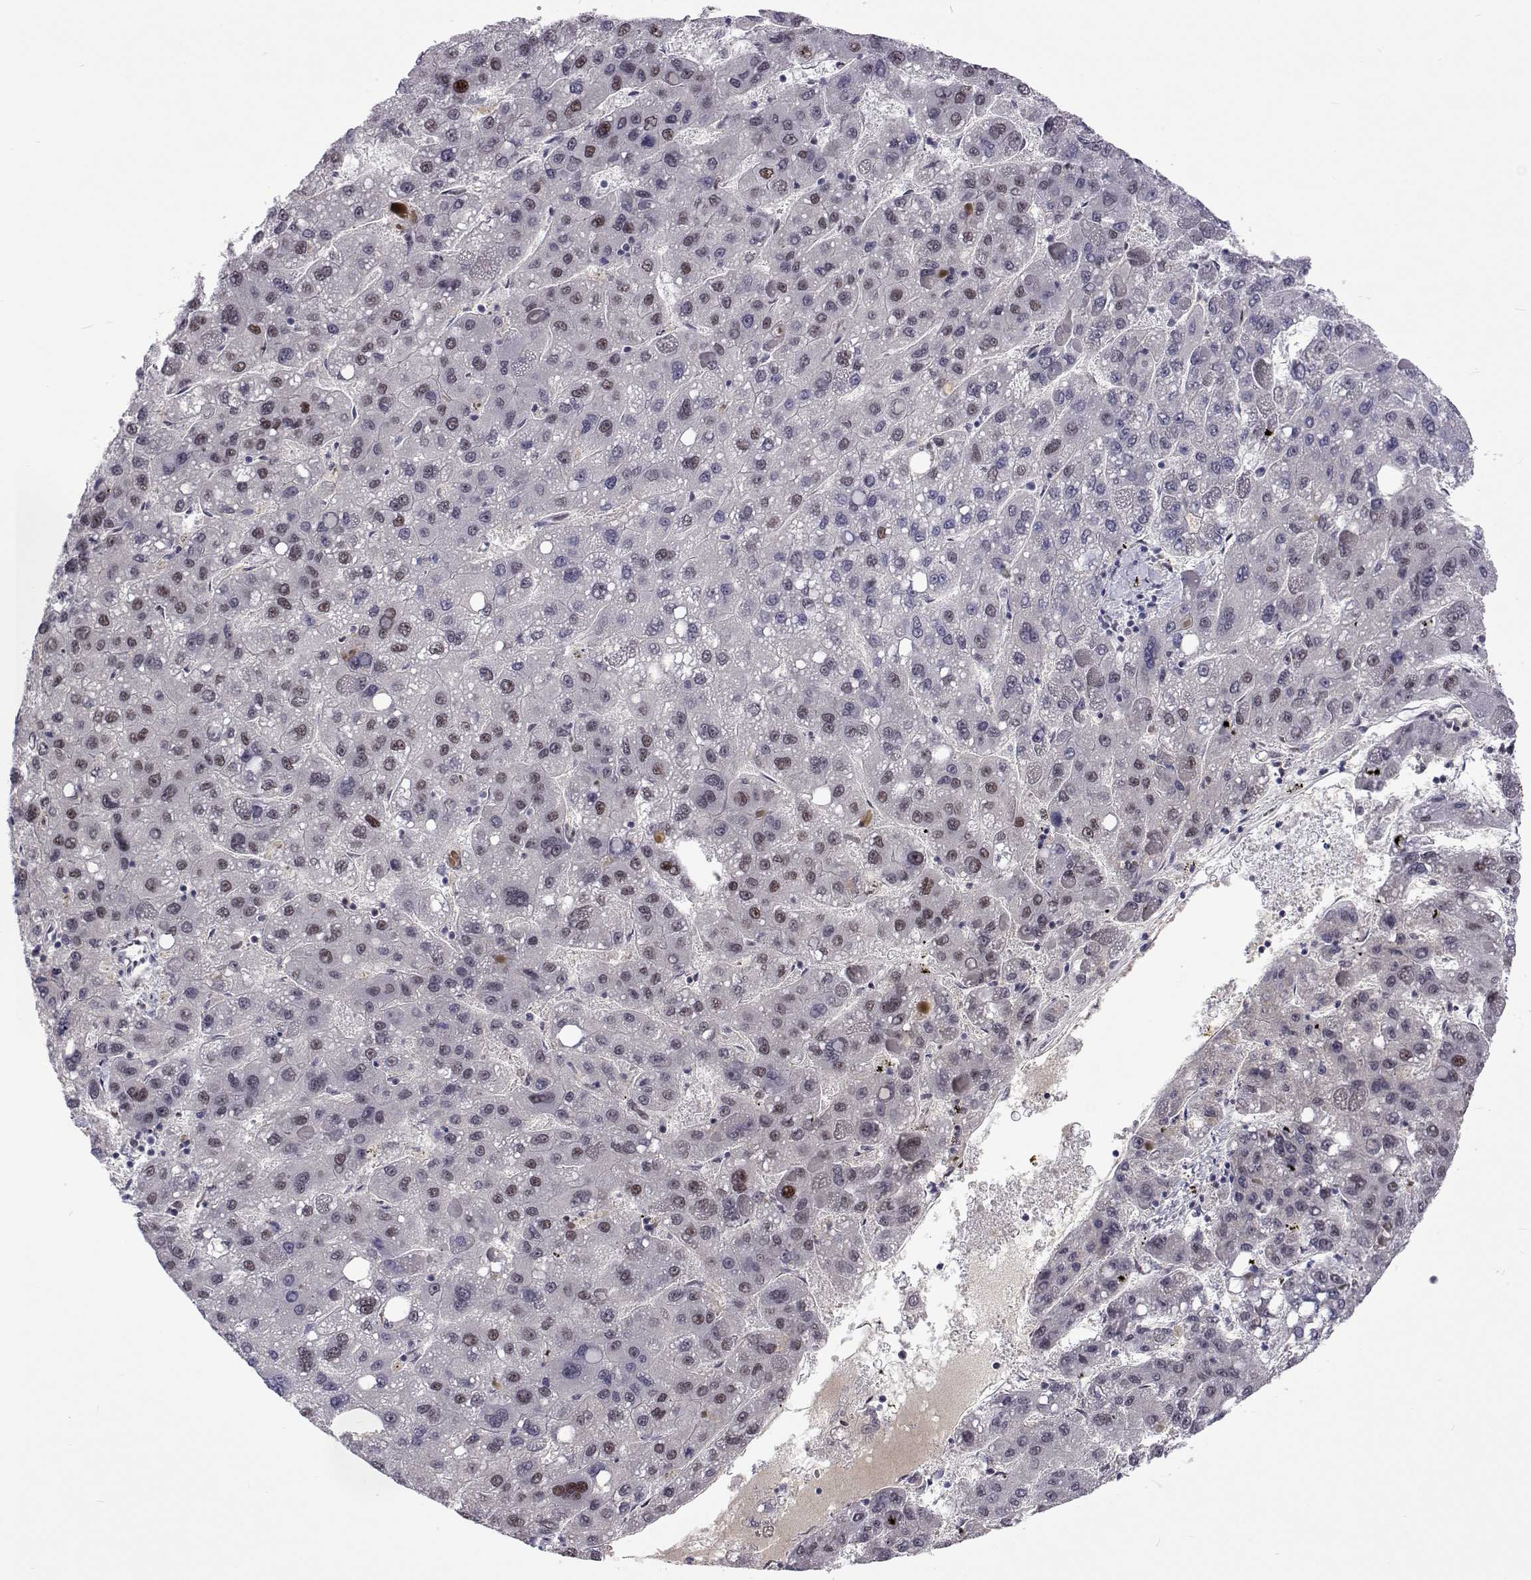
{"staining": {"intensity": "weak", "quantity": "<25%", "location": "nuclear"}, "tissue": "liver cancer", "cell_type": "Tumor cells", "image_type": "cancer", "snomed": [{"axis": "morphology", "description": "Carcinoma, Hepatocellular, NOS"}, {"axis": "topography", "description": "Liver"}], "caption": "Tumor cells are negative for protein expression in human liver hepatocellular carcinoma.", "gene": "TCF15", "patient": {"sex": "female", "age": 82}}